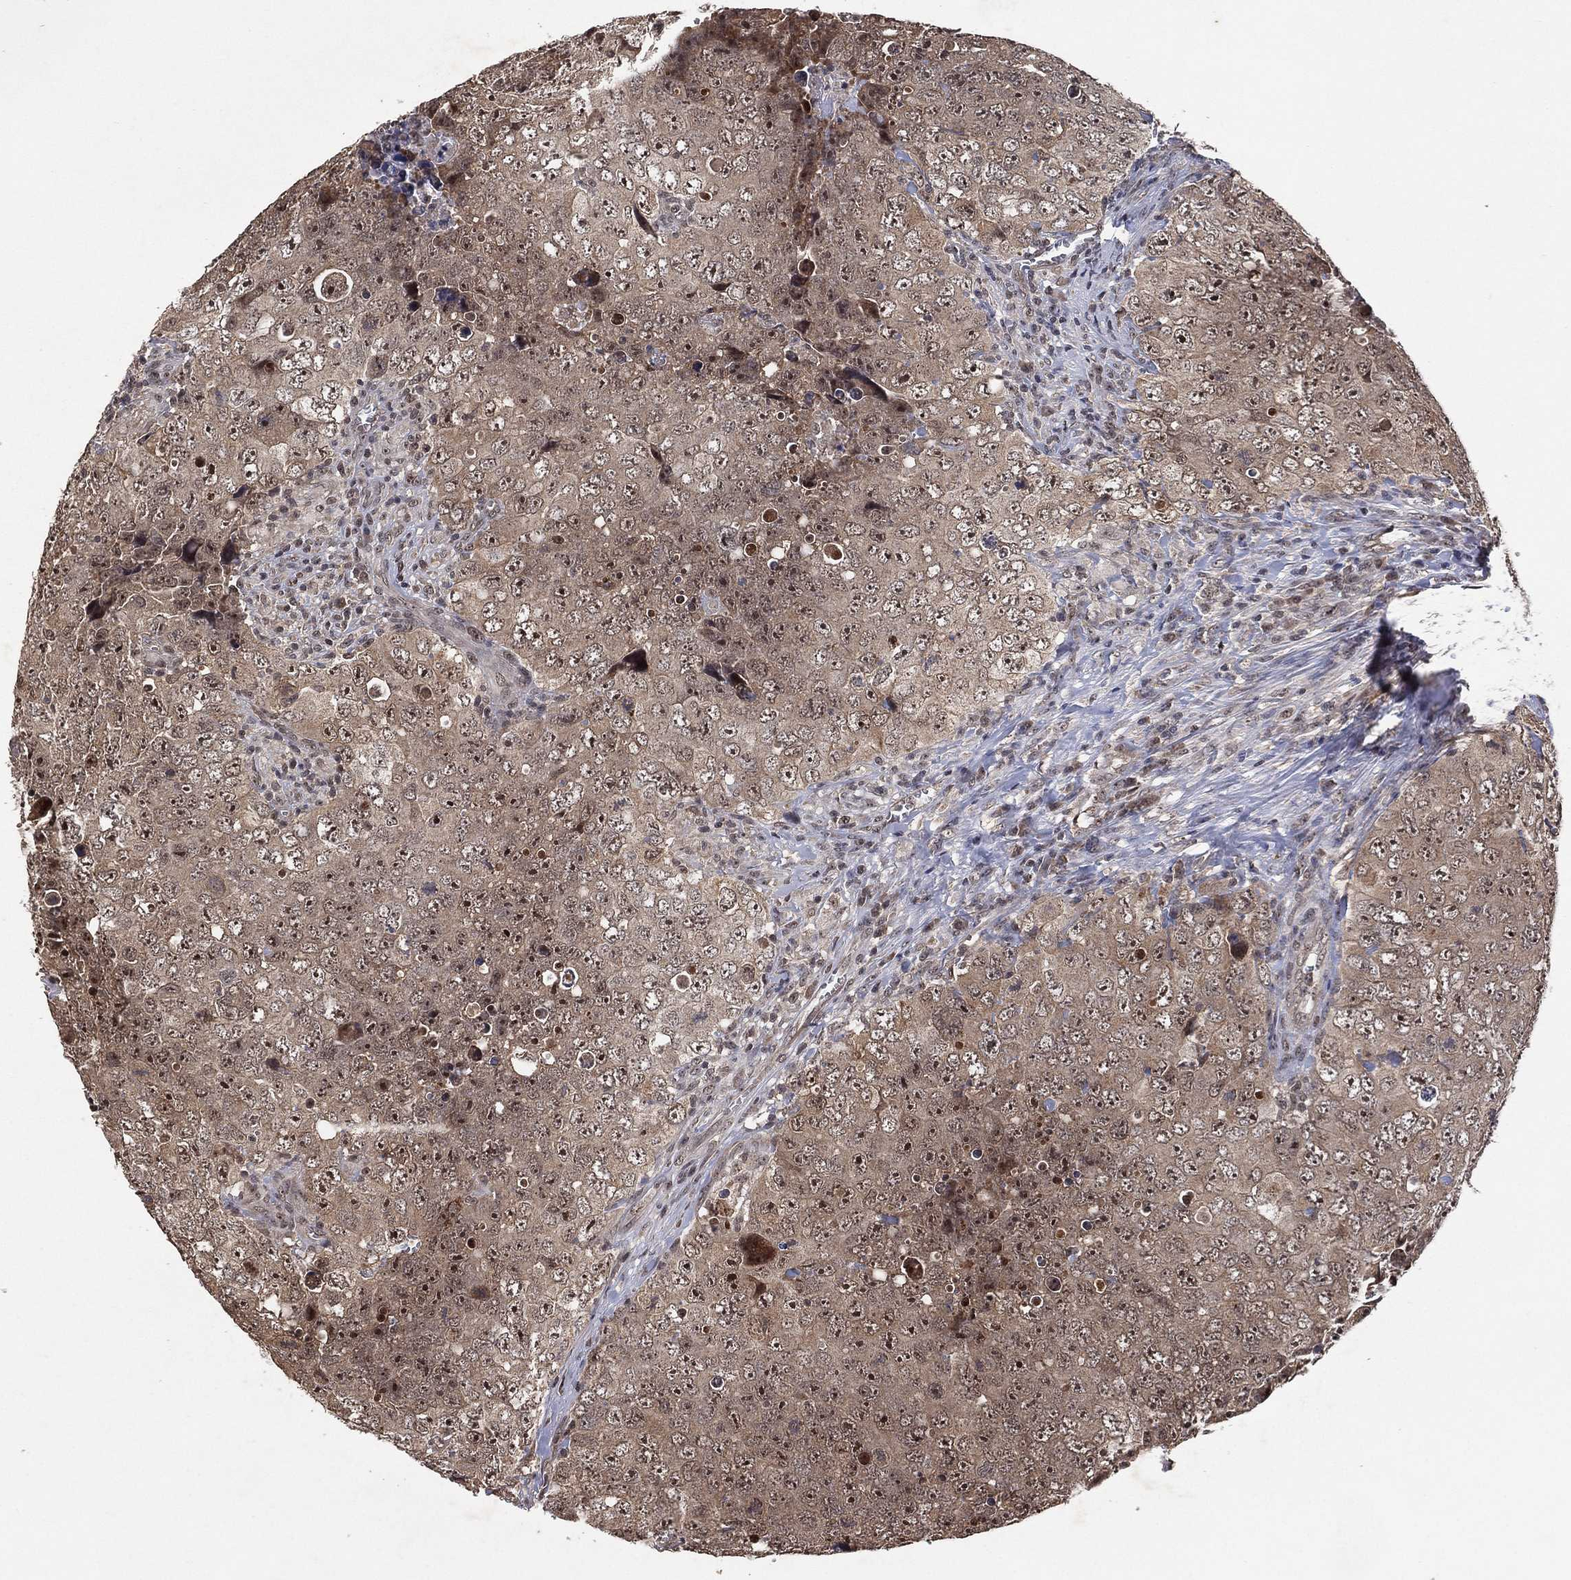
{"staining": {"intensity": "weak", "quantity": ">75%", "location": "cytoplasmic/membranous"}, "tissue": "testis cancer", "cell_type": "Tumor cells", "image_type": "cancer", "snomed": [{"axis": "morphology", "description": "Seminoma, NOS"}, {"axis": "topography", "description": "Testis"}], "caption": "The histopathology image exhibits immunohistochemical staining of seminoma (testis). There is weak cytoplasmic/membranous staining is identified in about >75% of tumor cells.", "gene": "NELFCD", "patient": {"sex": "male", "age": 34}}